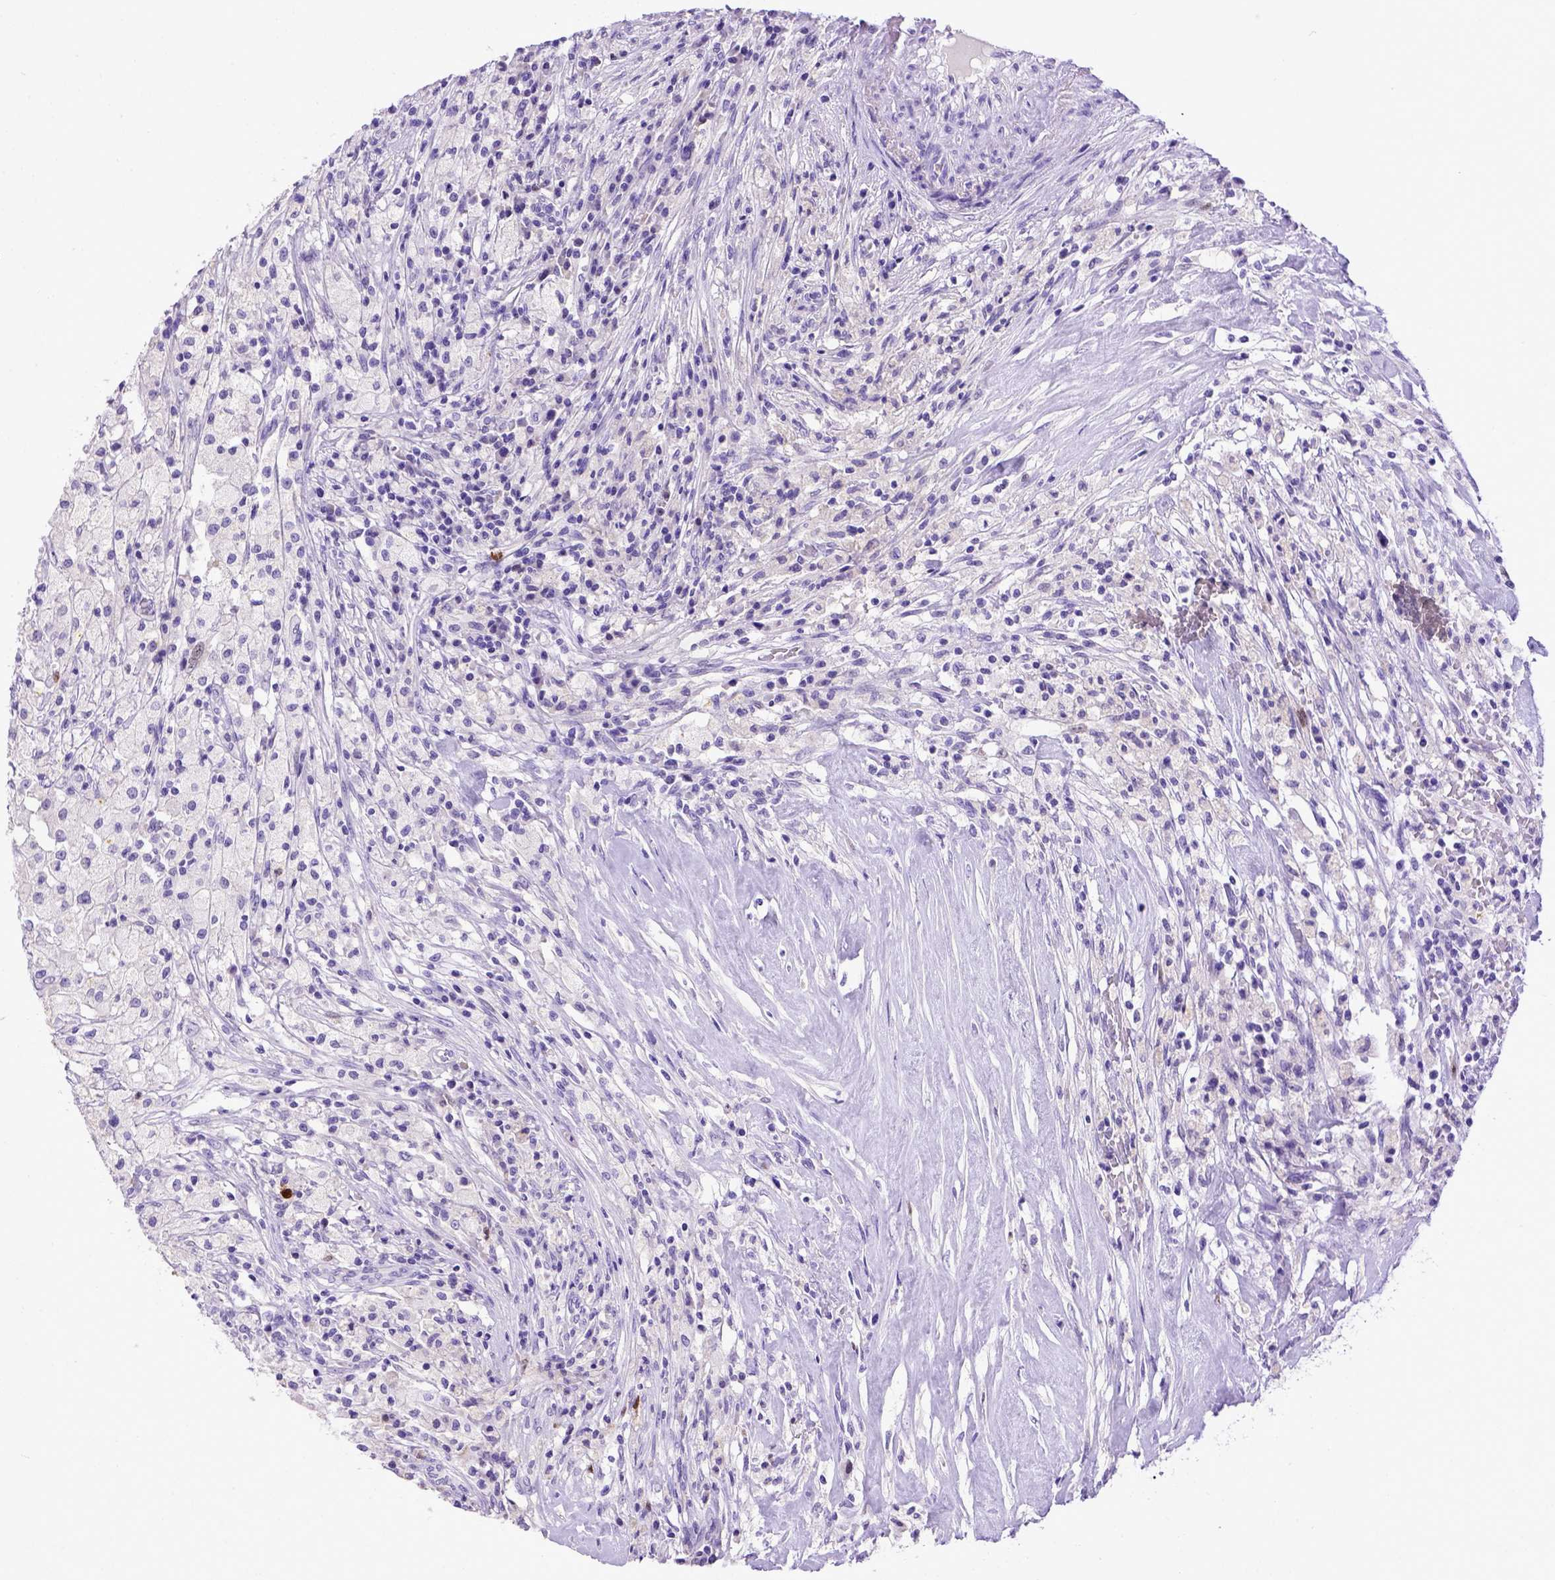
{"staining": {"intensity": "negative", "quantity": "none", "location": "none"}, "tissue": "testis cancer", "cell_type": "Tumor cells", "image_type": "cancer", "snomed": [{"axis": "morphology", "description": "Necrosis, NOS"}, {"axis": "morphology", "description": "Carcinoma, Embryonal, NOS"}, {"axis": "topography", "description": "Testis"}], "caption": "Tumor cells show no significant protein staining in testis cancer.", "gene": "CDKN1A", "patient": {"sex": "male", "age": 19}}